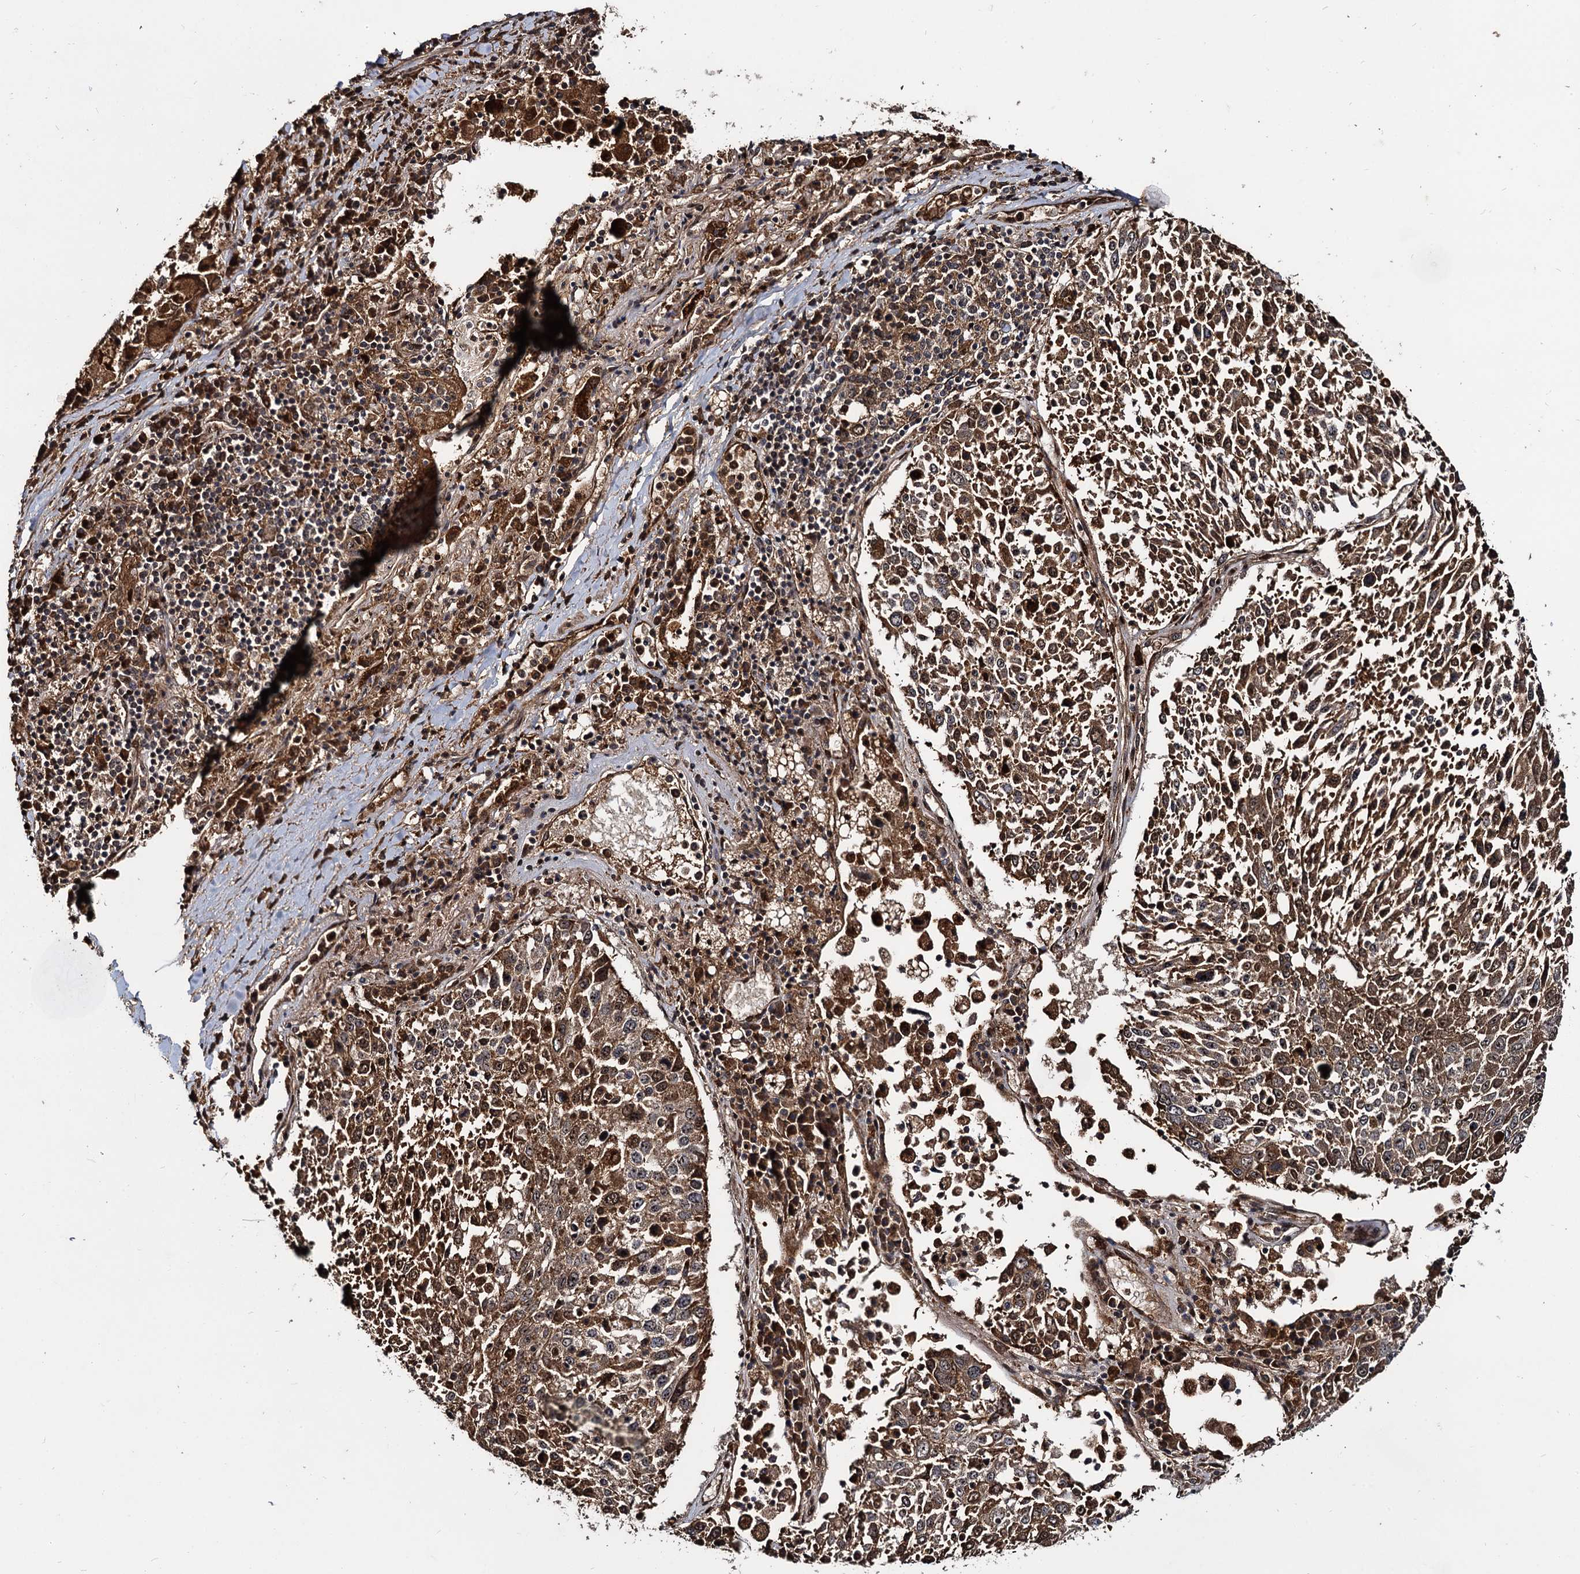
{"staining": {"intensity": "moderate", "quantity": ">75%", "location": "cytoplasmic/membranous"}, "tissue": "lung cancer", "cell_type": "Tumor cells", "image_type": "cancer", "snomed": [{"axis": "morphology", "description": "Squamous cell carcinoma, NOS"}, {"axis": "topography", "description": "Lung"}], "caption": "Protein expression analysis of squamous cell carcinoma (lung) displays moderate cytoplasmic/membranous positivity in about >75% of tumor cells.", "gene": "CEP192", "patient": {"sex": "male", "age": 65}}